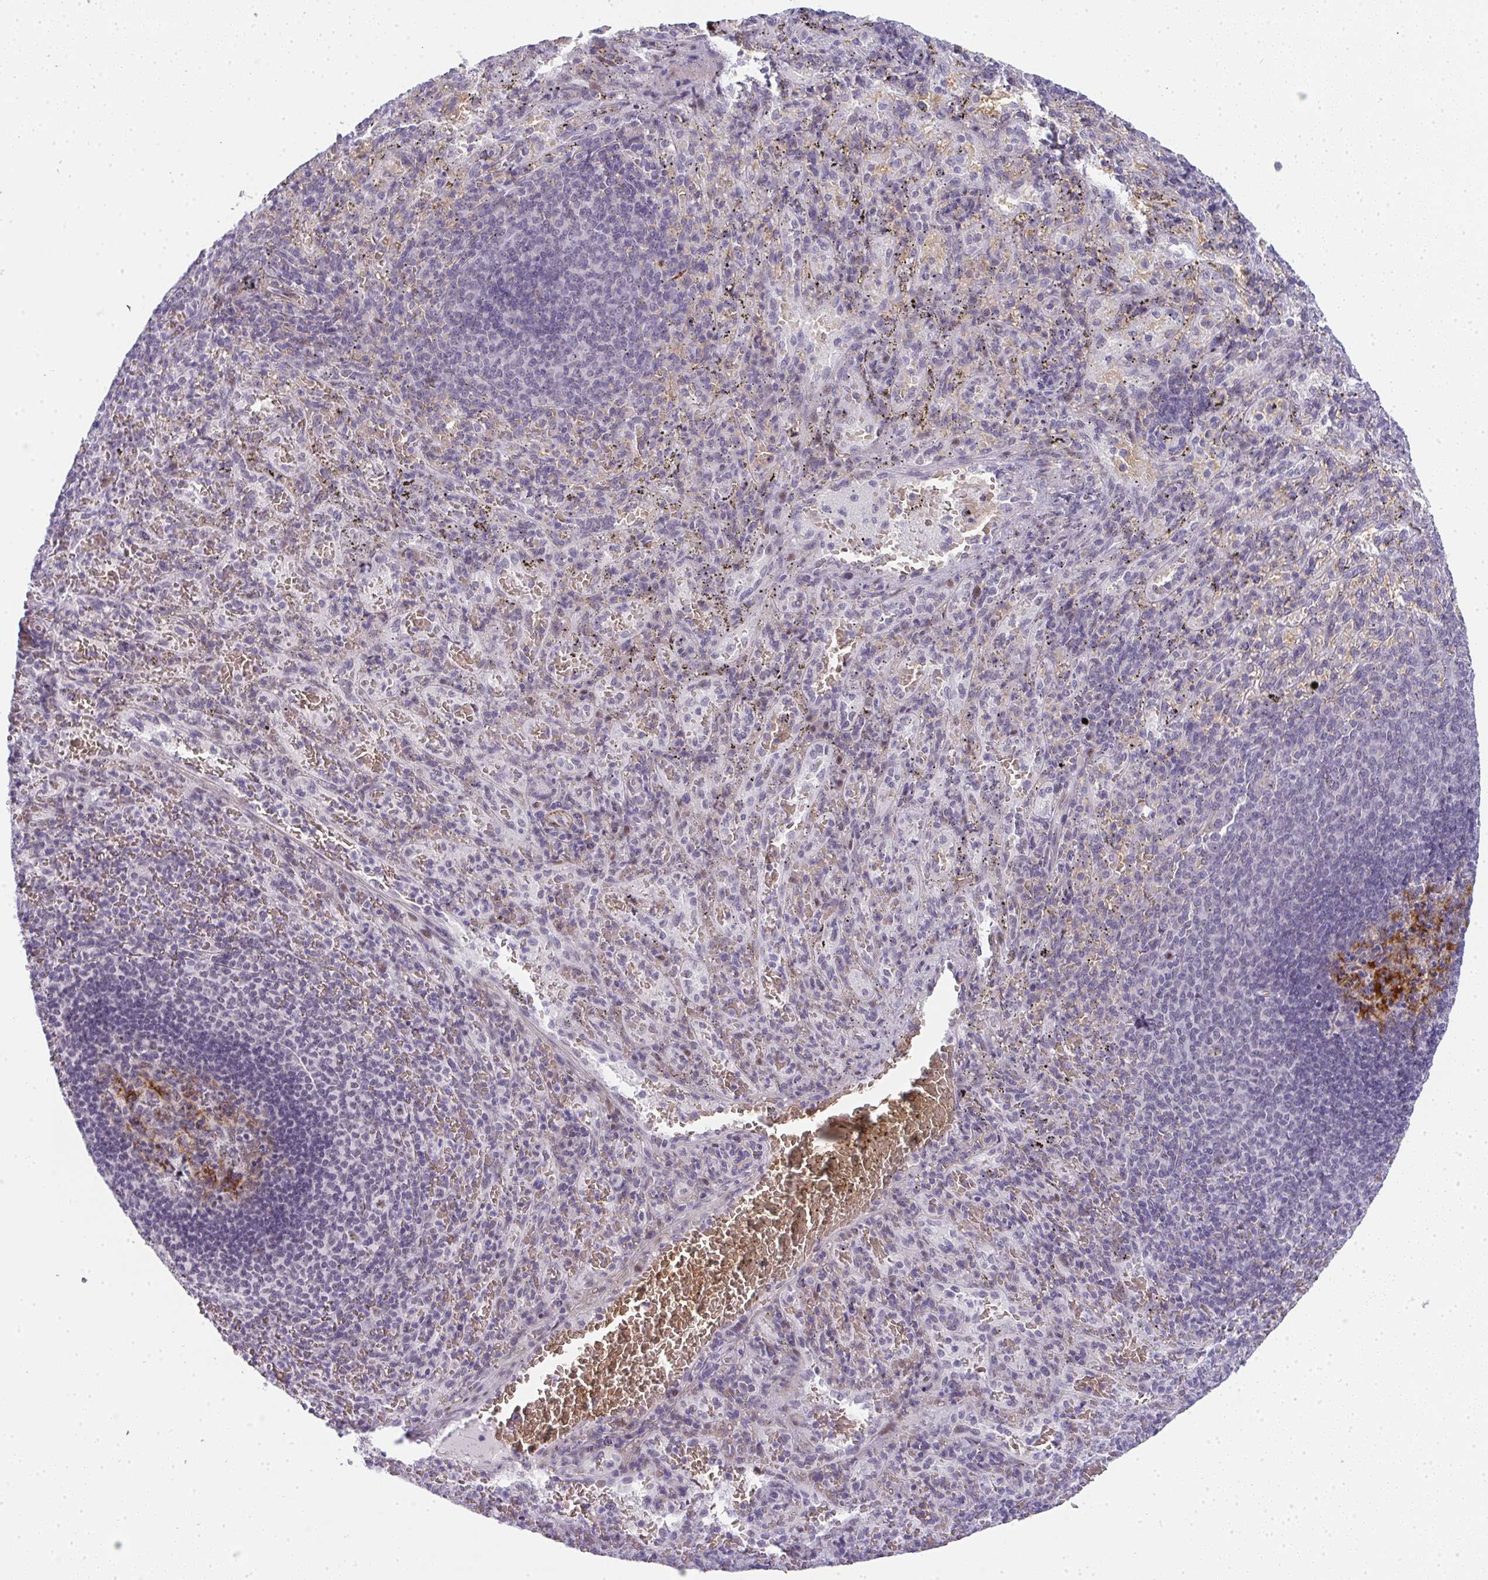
{"staining": {"intensity": "negative", "quantity": "none", "location": "none"}, "tissue": "spleen", "cell_type": "Cells in red pulp", "image_type": "normal", "snomed": [{"axis": "morphology", "description": "Normal tissue, NOS"}, {"axis": "topography", "description": "Spleen"}], "caption": "Human spleen stained for a protein using immunohistochemistry exhibits no expression in cells in red pulp.", "gene": "TNMD", "patient": {"sex": "male", "age": 57}}